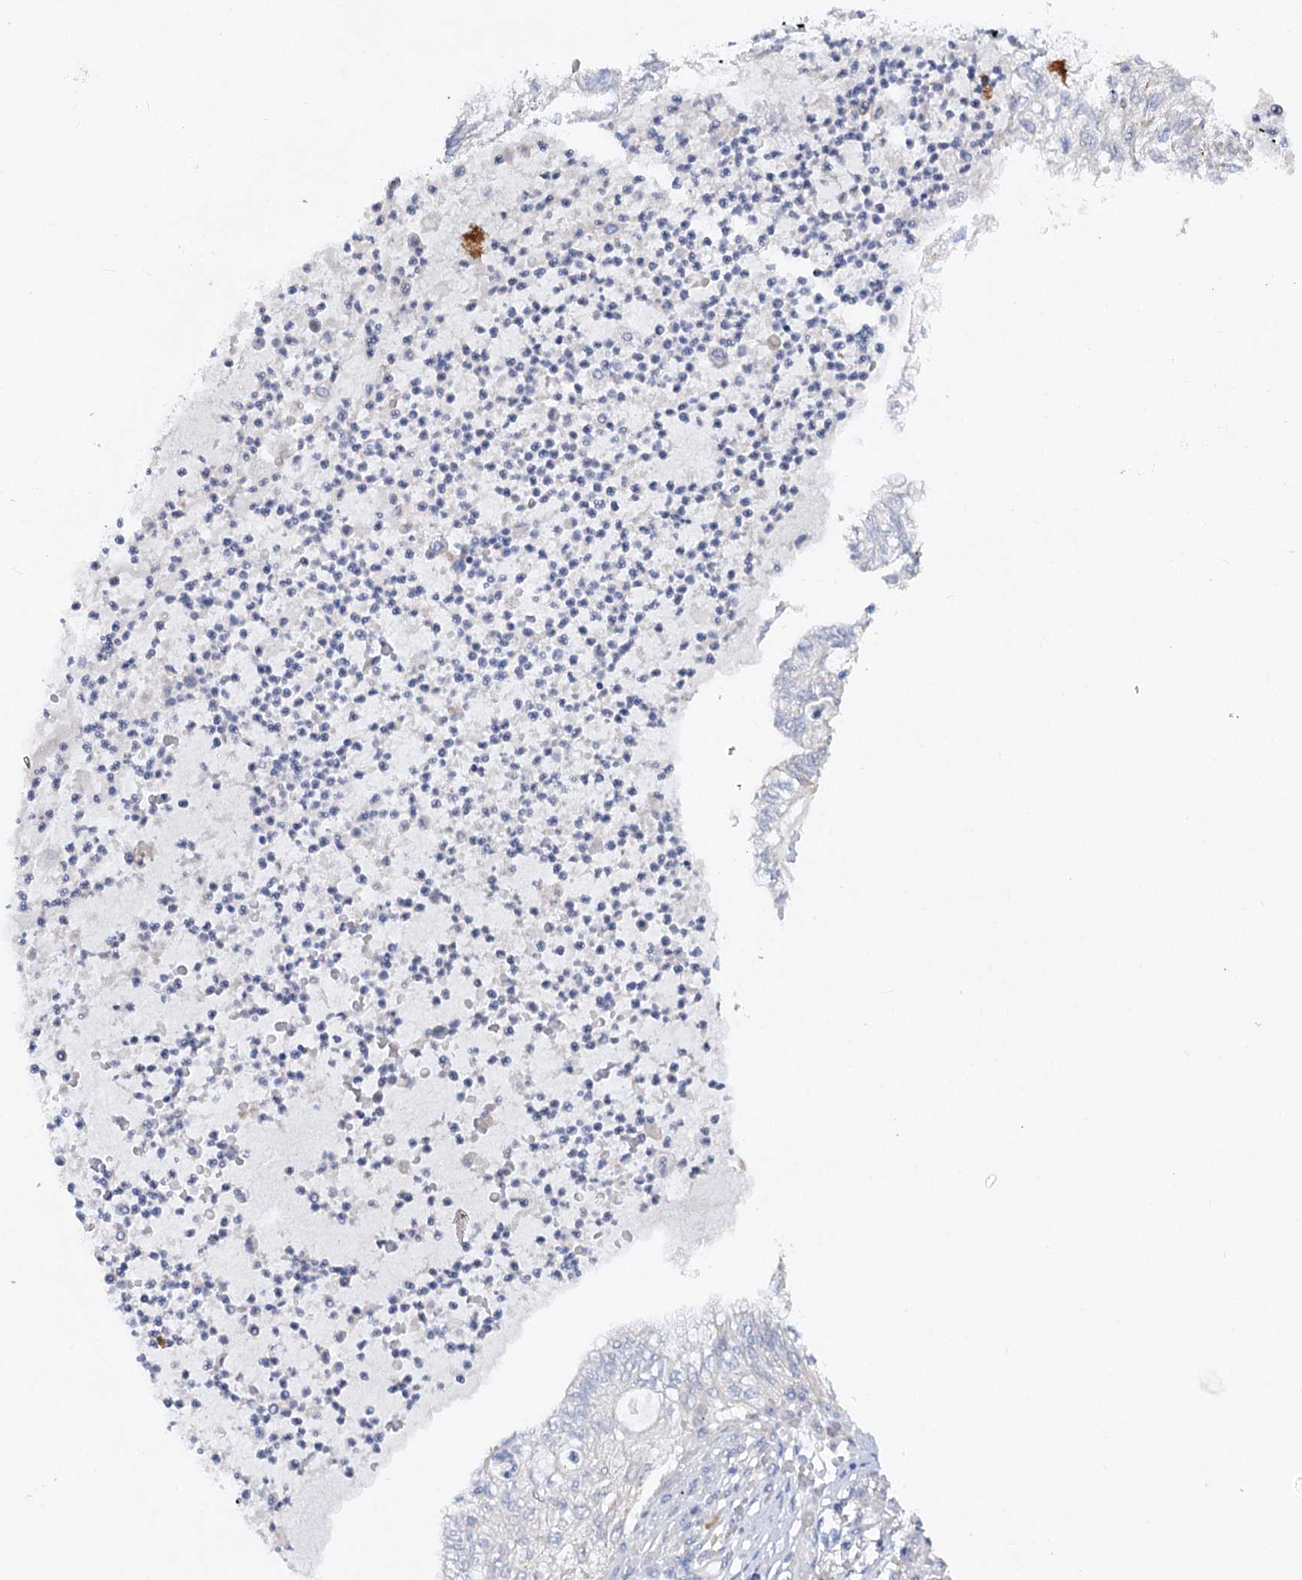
{"staining": {"intensity": "negative", "quantity": "none", "location": "none"}, "tissue": "lung cancer", "cell_type": "Tumor cells", "image_type": "cancer", "snomed": [{"axis": "morphology", "description": "Adenocarcinoma, NOS"}, {"axis": "topography", "description": "Lung"}], "caption": "Photomicrograph shows no significant protein staining in tumor cells of lung adenocarcinoma. (Brightfield microscopy of DAB immunohistochemistry at high magnification).", "gene": "SCN11A", "patient": {"sex": "female", "age": 70}}